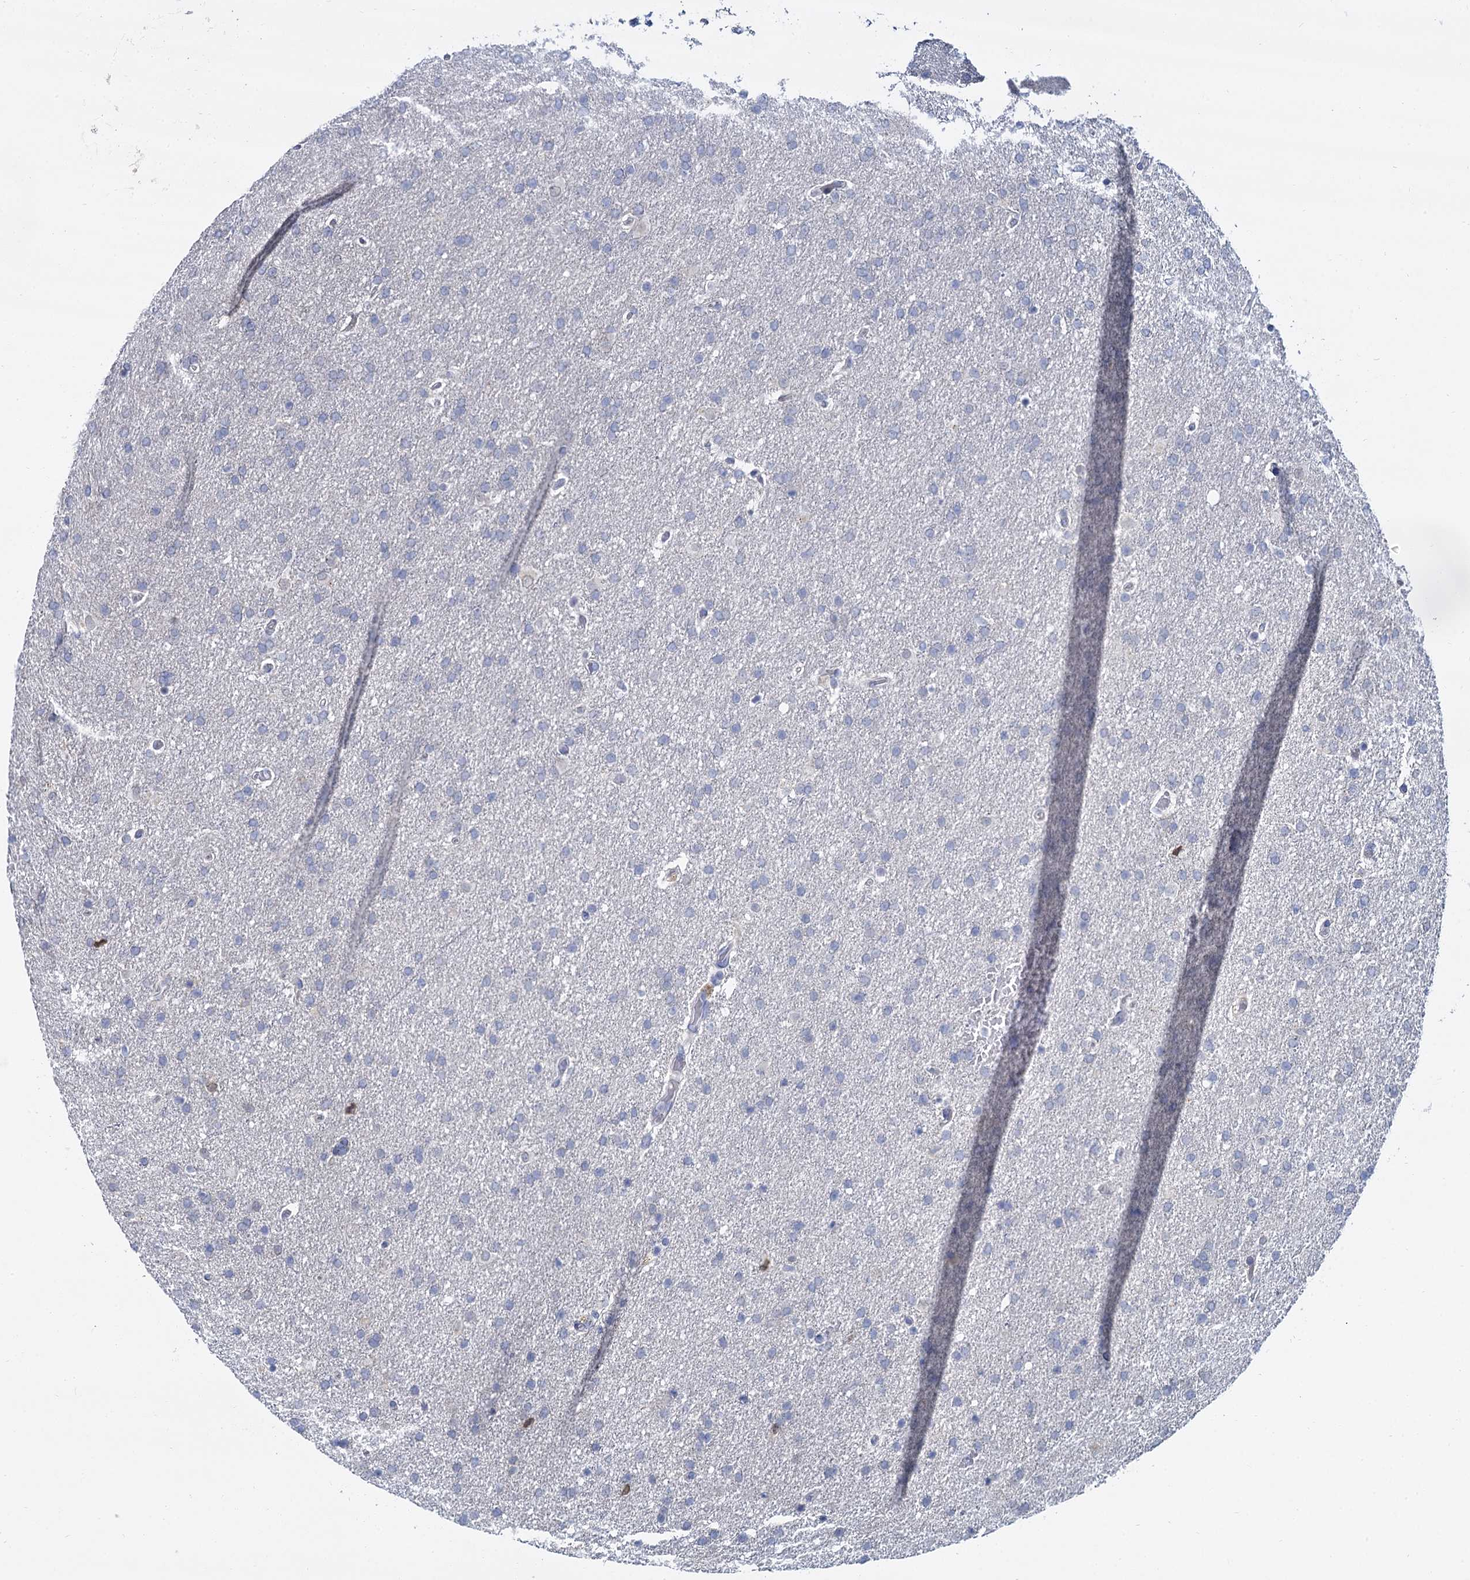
{"staining": {"intensity": "negative", "quantity": "none", "location": "none"}, "tissue": "glioma", "cell_type": "Tumor cells", "image_type": "cancer", "snomed": [{"axis": "morphology", "description": "Glioma, malignant, High grade"}, {"axis": "topography", "description": "Brain"}], "caption": "The immunohistochemistry image has no significant positivity in tumor cells of malignant glioma (high-grade) tissue.", "gene": "ACRBP", "patient": {"sex": "male", "age": 72}}